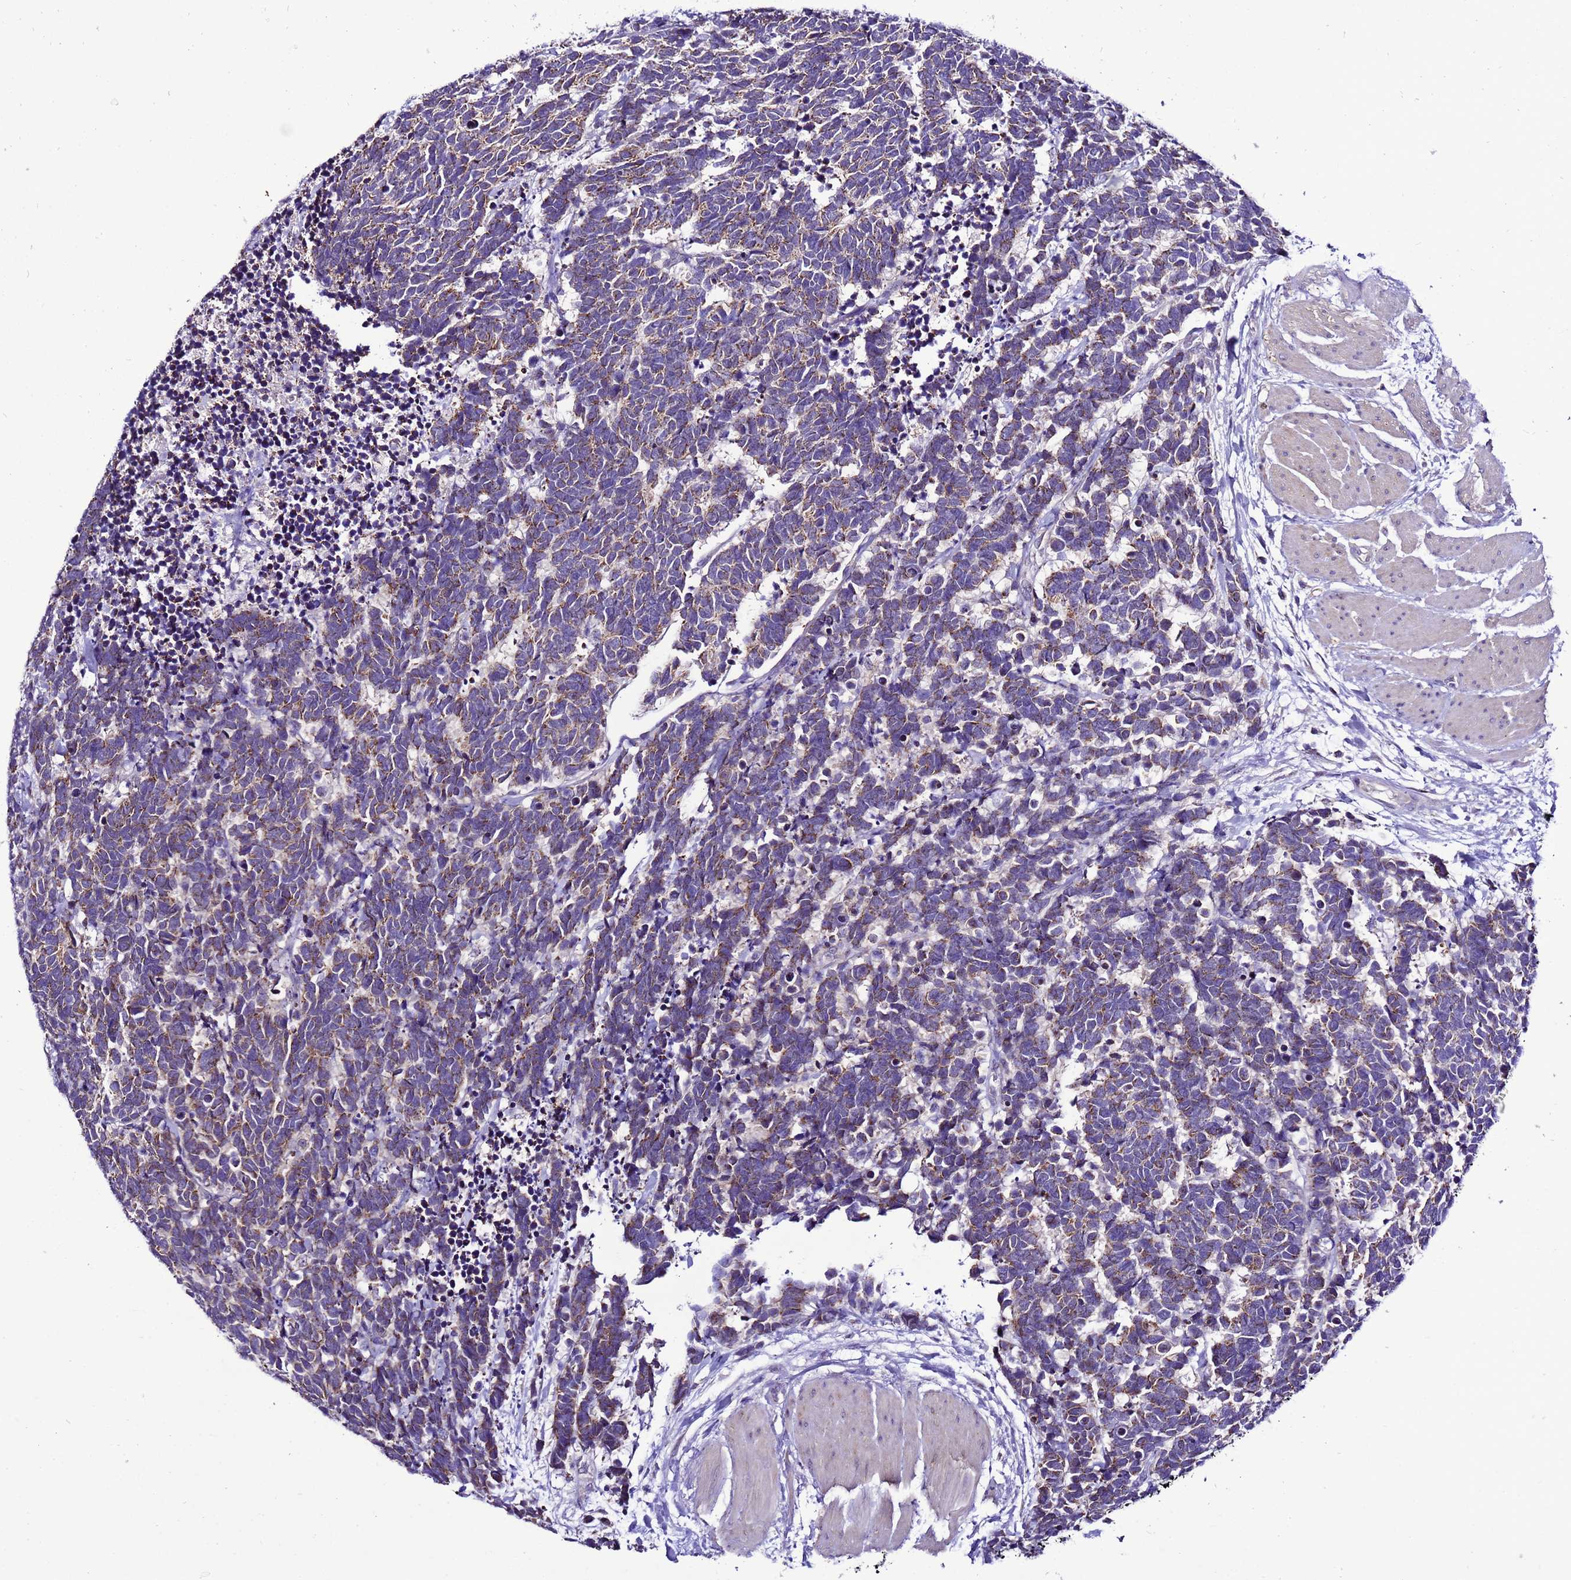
{"staining": {"intensity": "moderate", "quantity": ">75%", "location": "cytoplasmic/membranous"}, "tissue": "carcinoid", "cell_type": "Tumor cells", "image_type": "cancer", "snomed": [{"axis": "morphology", "description": "Carcinoma, NOS"}, {"axis": "morphology", "description": "Carcinoid, malignant, NOS"}, {"axis": "topography", "description": "Urinary bladder"}], "caption": "DAB (3,3'-diaminobenzidine) immunohistochemical staining of carcinoma reveals moderate cytoplasmic/membranous protein staining in approximately >75% of tumor cells.", "gene": "DPH6", "patient": {"sex": "male", "age": 57}}